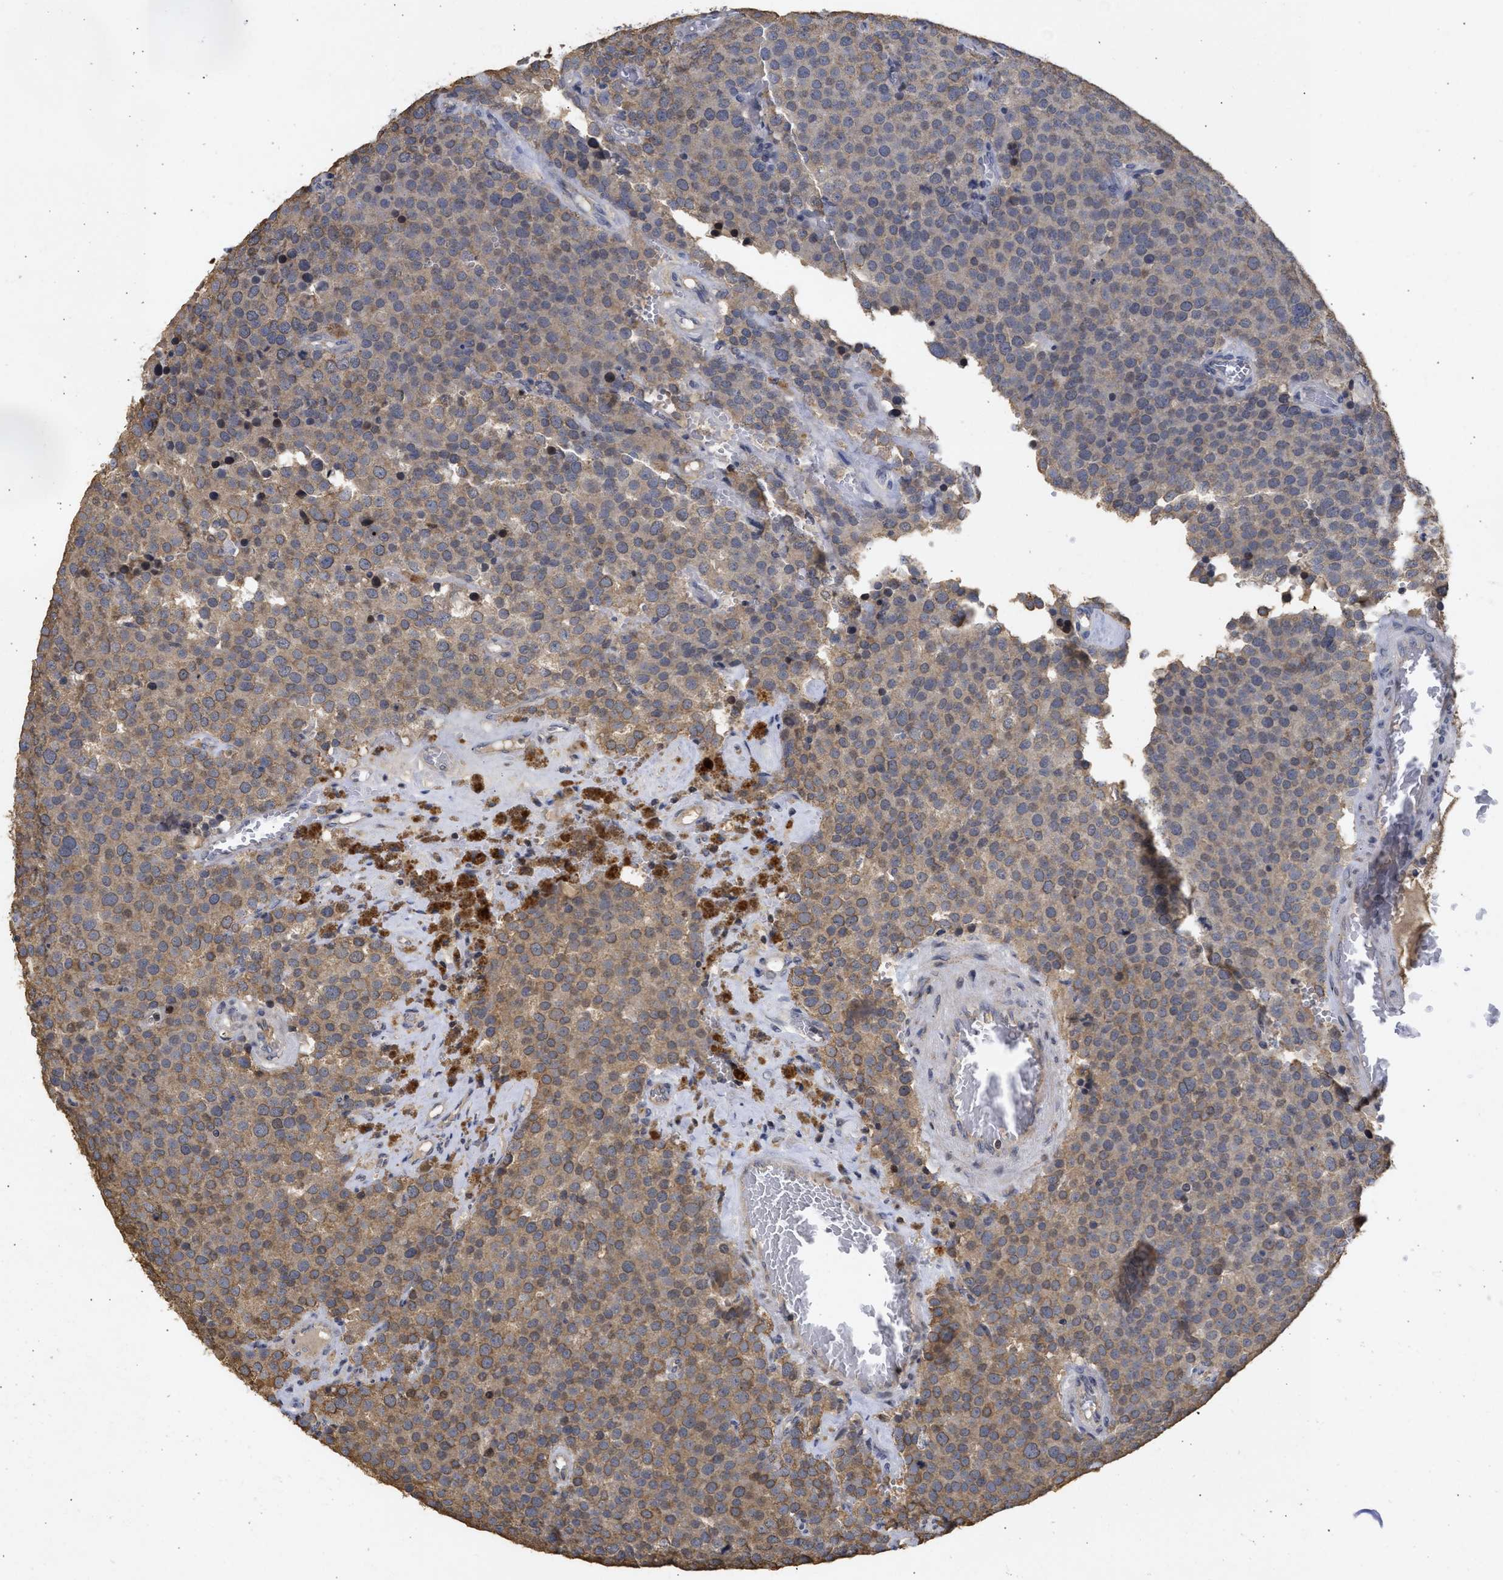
{"staining": {"intensity": "moderate", "quantity": "25%-75%", "location": "cytoplasmic/membranous"}, "tissue": "testis cancer", "cell_type": "Tumor cells", "image_type": "cancer", "snomed": [{"axis": "morphology", "description": "Normal tissue, NOS"}, {"axis": "morphology", "description": "Seminoma, NOS"}, {"axis": "topography", "description": "Testis"}], "caption": "Immunohistochemistry (DAB (3,3'-diaminobenzidine)) staining of human testis seminoma reveals moderate cytoplasmic/membranous protein expression in approximately 25%-75% of tumor cells.", "gene": "ENSG00000142539", "patient": {"sex": "male", "age": 71}}